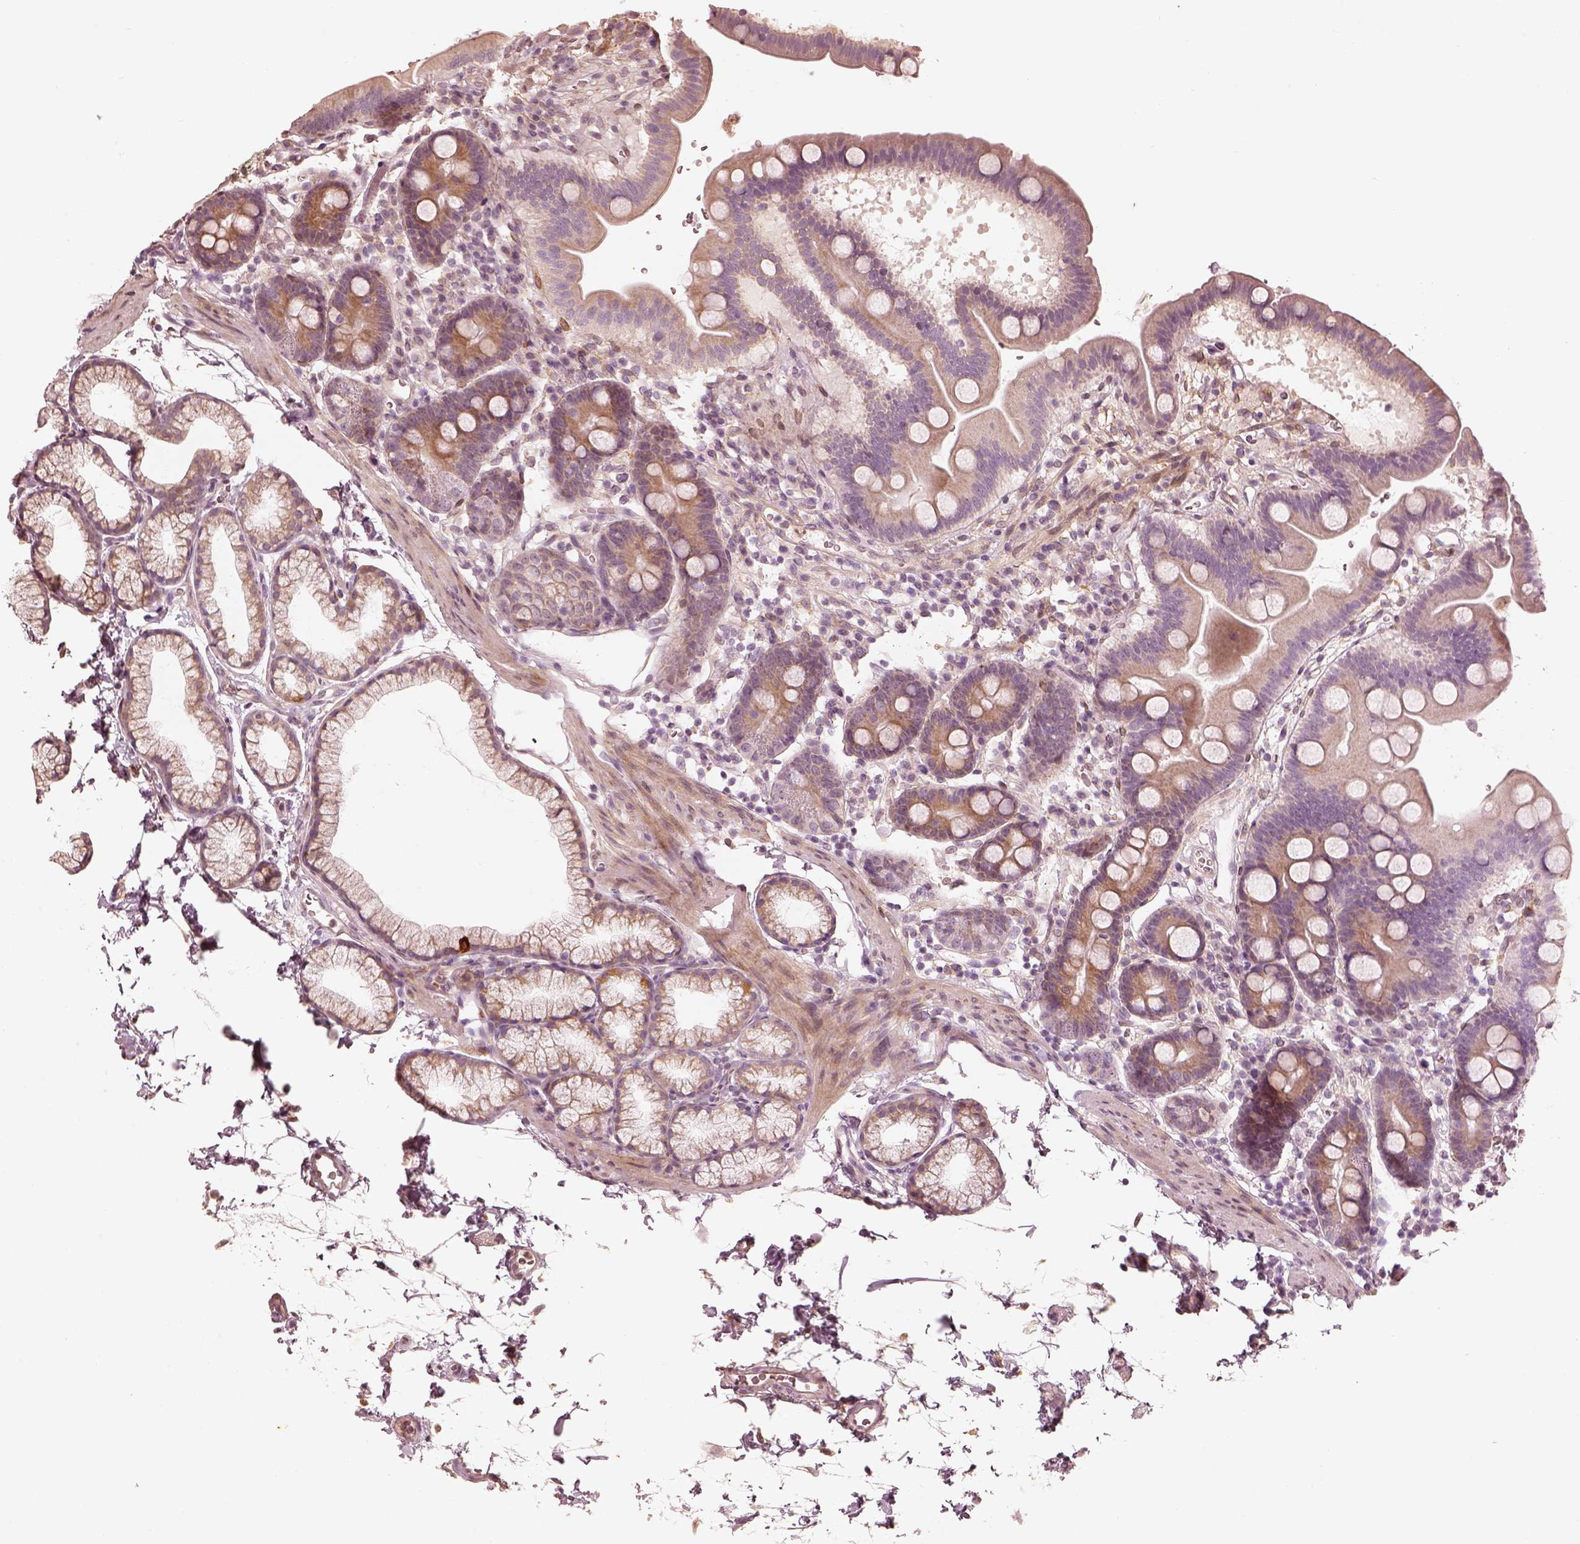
{"staining": {"intensity": "moderate", "quantity": ">75%", "location": "cytoplasmic/membranous"}, "tissue": "duodenum", "cell_type": "Glandular cells", "image_type": "normal", "snomed": [{"axis": "morphology", "description": "Normal tissue, NOS"}, {"axis": "topography", "description": "Duodenum"}], "caption": "DAB immunohistochemical staining of unremarkable duodenum exhibits moderate cytoplasmic/membranous protein staining in about >75% of glandular cells. The staining is performed using DAB (3,3'-diaminobenzidine) brown chromogen to label protein expression. The nuclei are counter-stained blue using hematoxylin.", "gene": "WLS", "patient": {"sex": "male", "age": 59}}